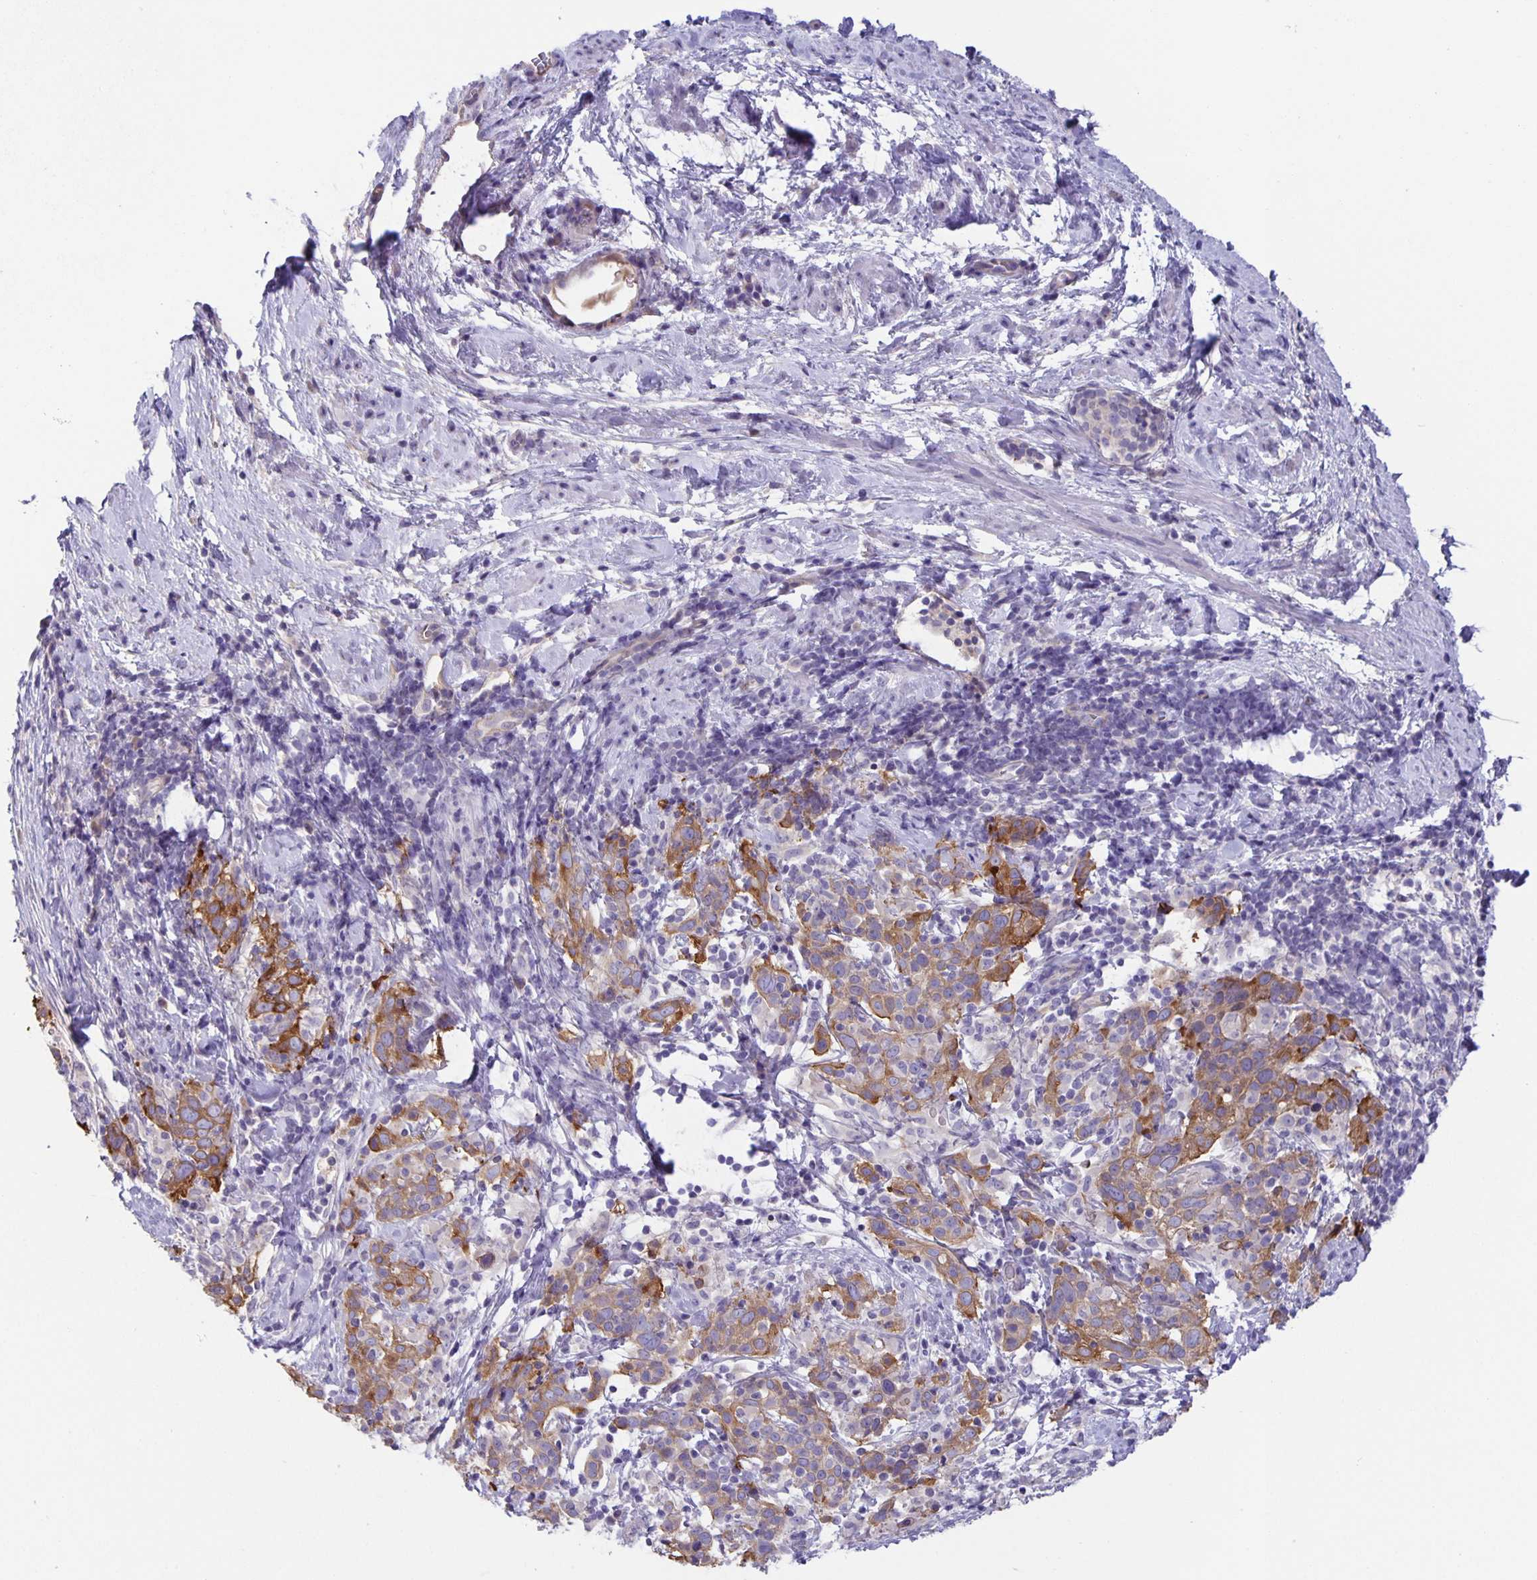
{"staining": {"intensity": "moderate", "quantity": ">75%", "location": "cytoplasmic/membranous"}, "tissue": "cervical cancer", "cell_type": "Tumor cells", "image_type": "cancer", "snomed": [{"axis": "morphology", "description": "Squamous cell carcinoma, NOS"}, {"axis": "topography", "description": "Cervix"}], "caption": "A high-resolution histopathology image shows immunohistochemistry (IHC) staining of squamous cell carcinoma (cervical), which reveals moderate cytoplasmic/membranous positivity in approximately >75% of tumor cells. The protein is stained brown, and the nuclei are stained in blue (DAB (3,3'-diaminobenzidine) IHC with brightfield microscopy, high magnification).", "gene": "PTPN3", "patient": {"sex": "female", "age": 61}}